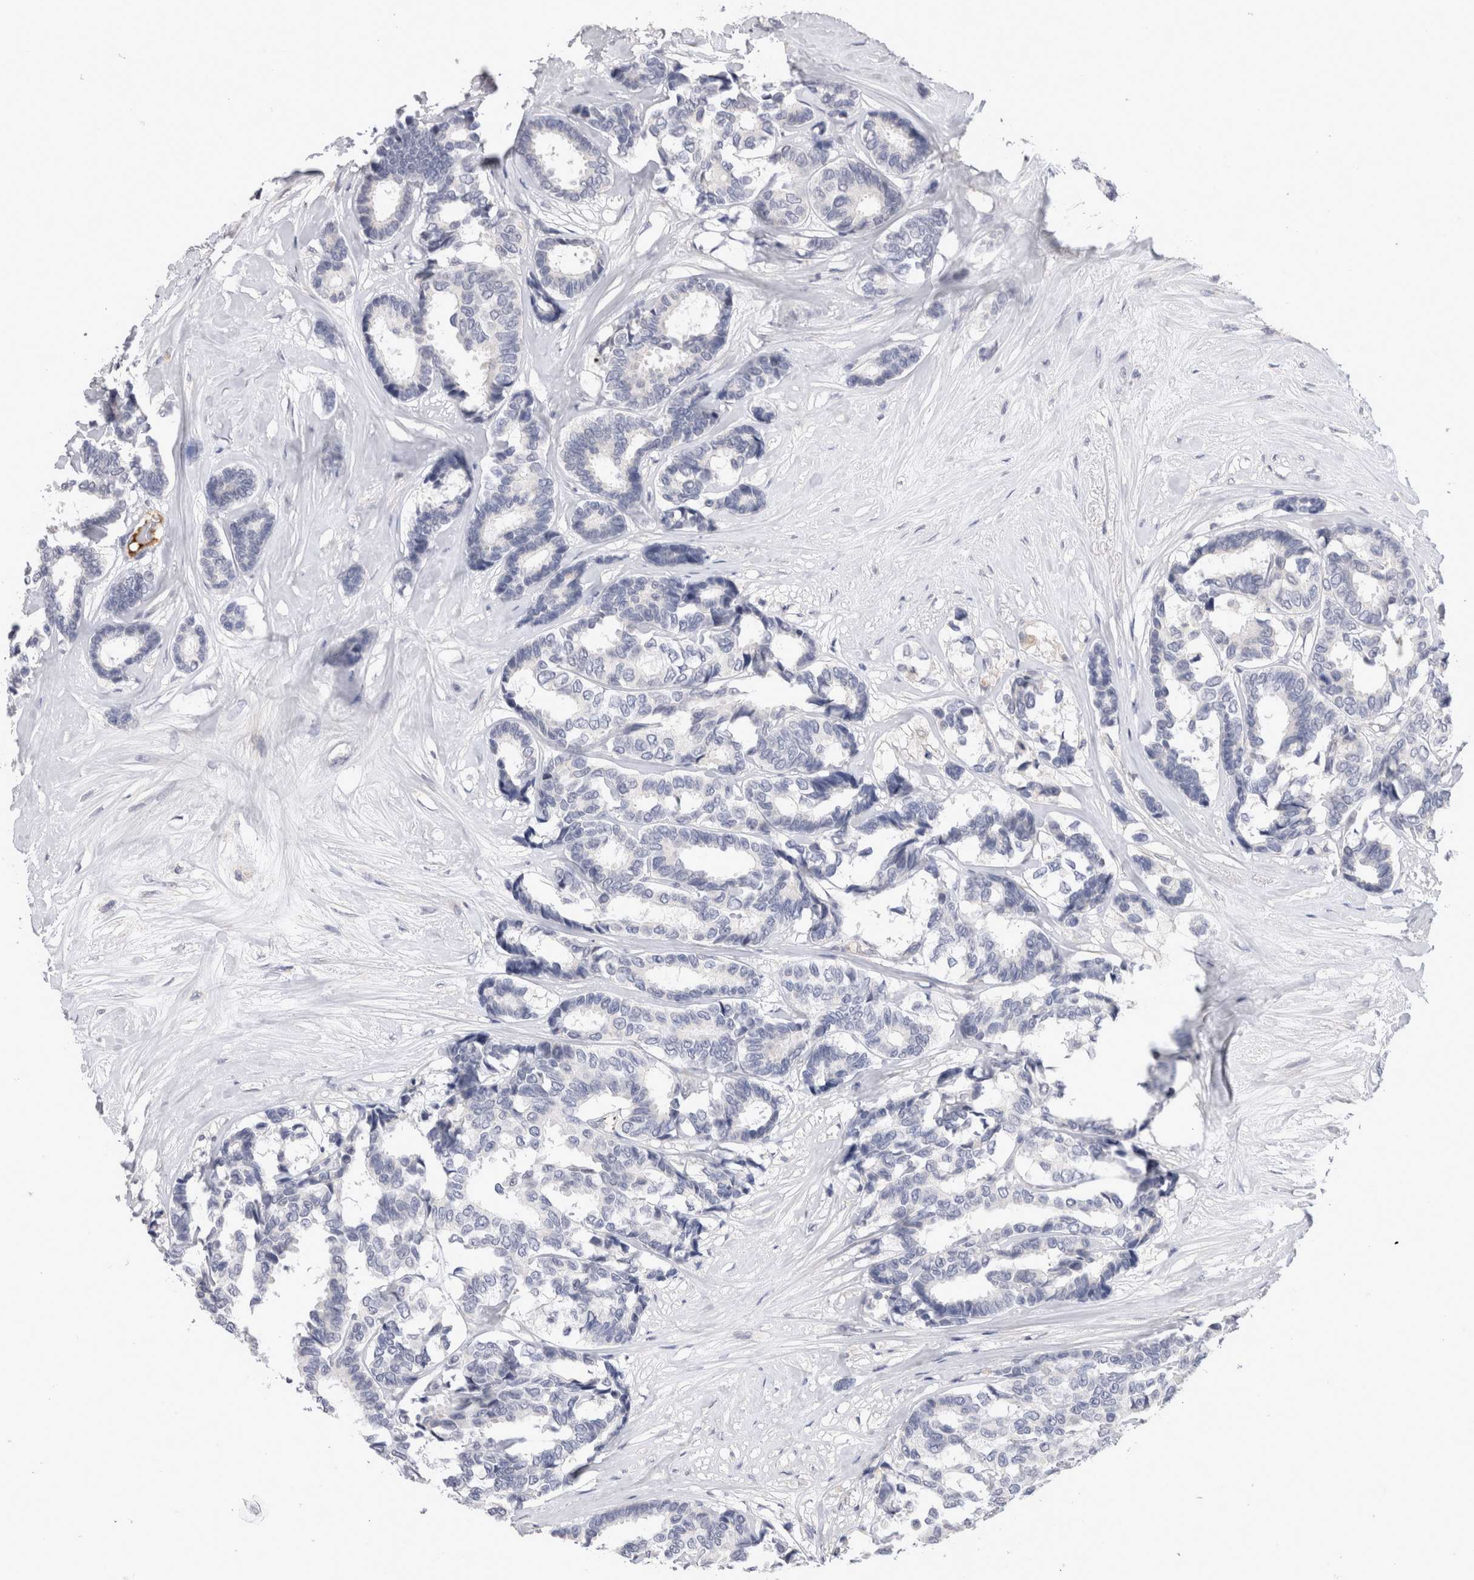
{"staining": {"intensity": "negative", "quantity": "none", "location": "none"}, "tissue": "breast cancer", "cell_type": "Tumor cells", "image_type": "cancer", "snomed": [{"axis": "morphology", "description": "Duct carcinoma"}, {"axis": "topography", "description": "Breast"}], "caption": "Immunohistochemical staining of breast cancer shows no significant staining in tumor cells.", "gene": "CRYBG1", "patient": {"sex": "female", "age": 87}}